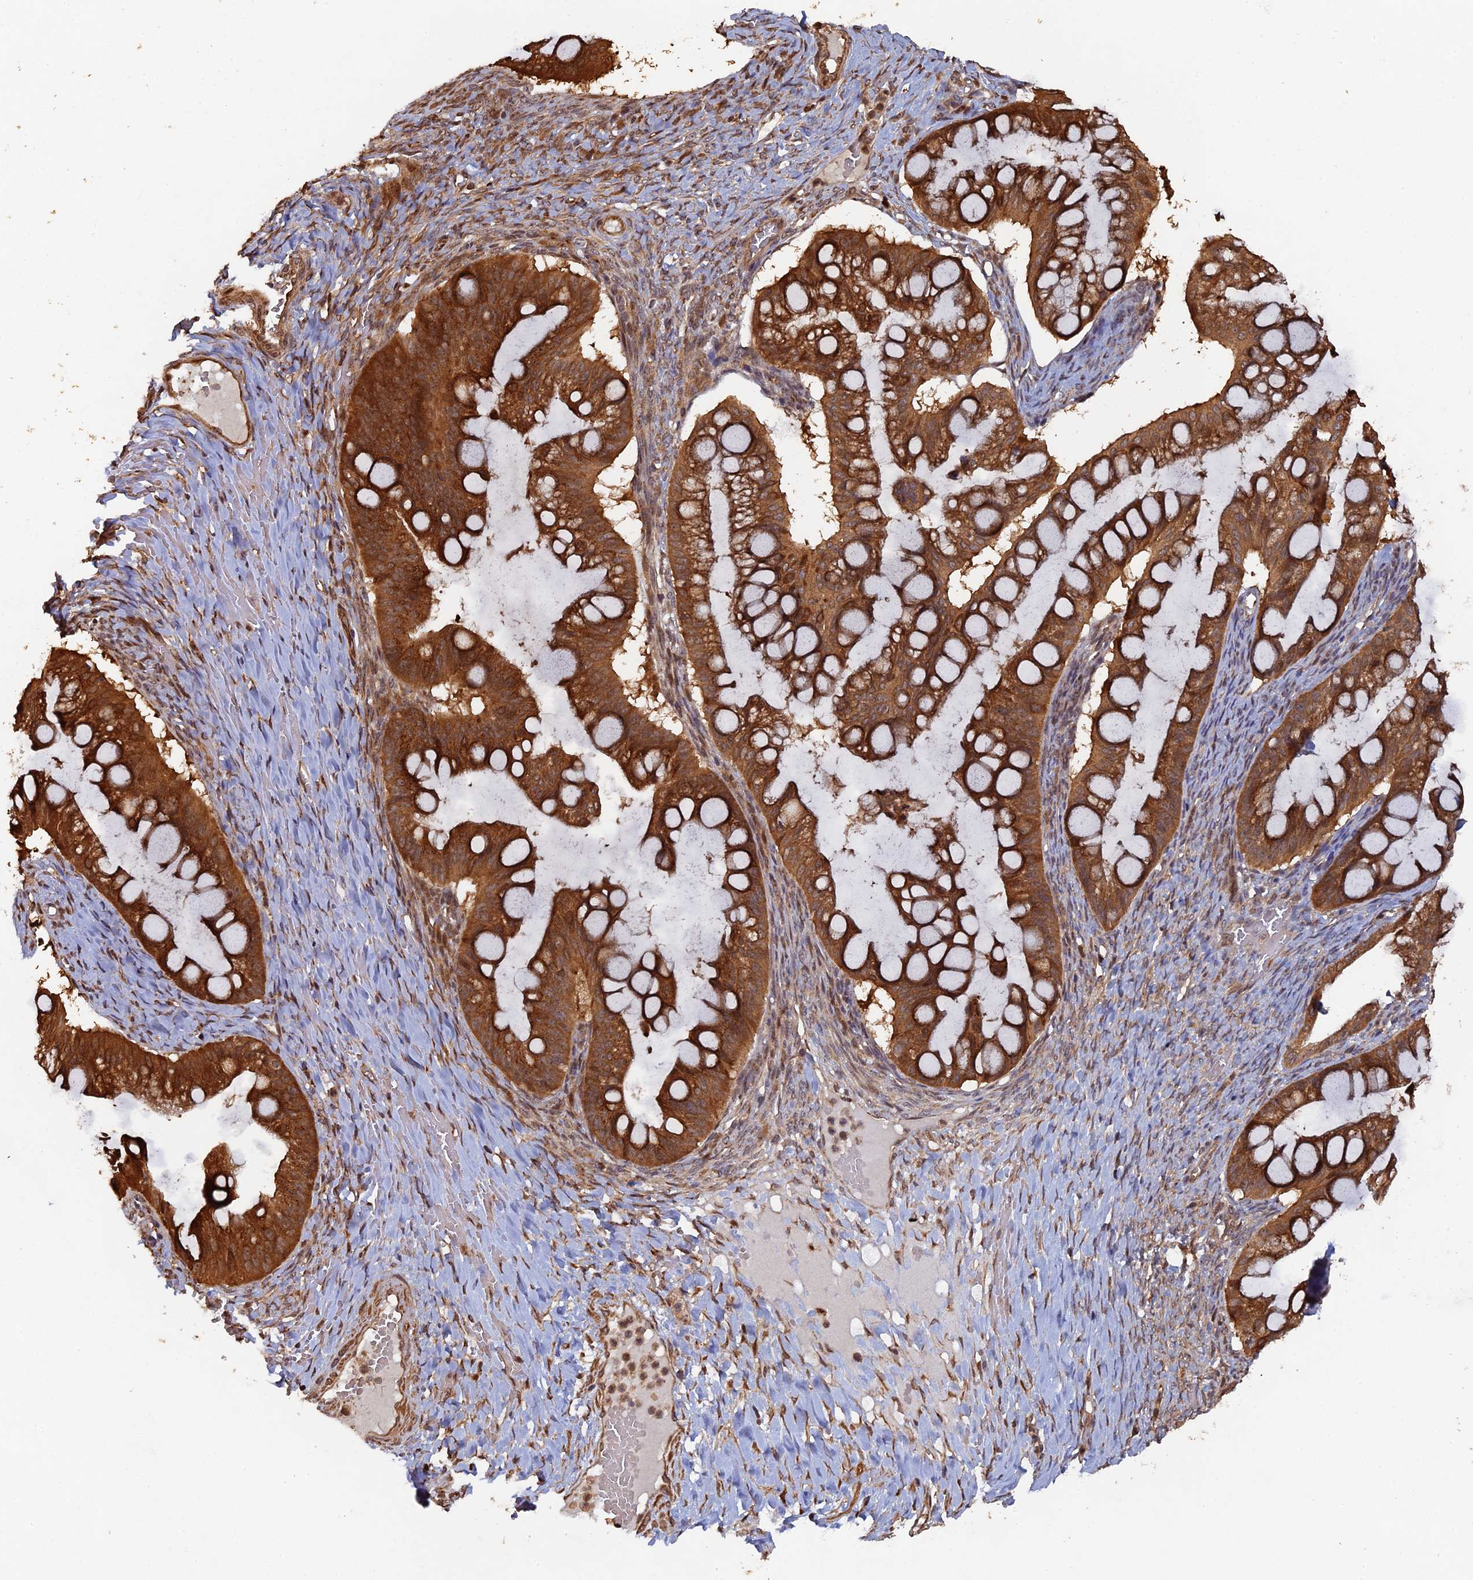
{"staining": {"intensity": "strong", "quantity": ">75%", "location": "cytoplasmic/membranous"}, "tissue": "ovarian cancer", "cell_type": "Tumor cells", "image_type": "cancer", "snomed": [{"axis": "morphology", "description": "Cystadenocarcinoma, mucinous, NOS"}, {"axis": "topography", "description": "Ovary"}], "caption": "An IHC histopathology image of tumor tissue is shown. Protein staining in brown highlights strong cytoplasmic/membranous positivity in ovarian cancer within tumor cells.", "gene": "VPS37C", "patient": {"sex": "female", "age": 73}}